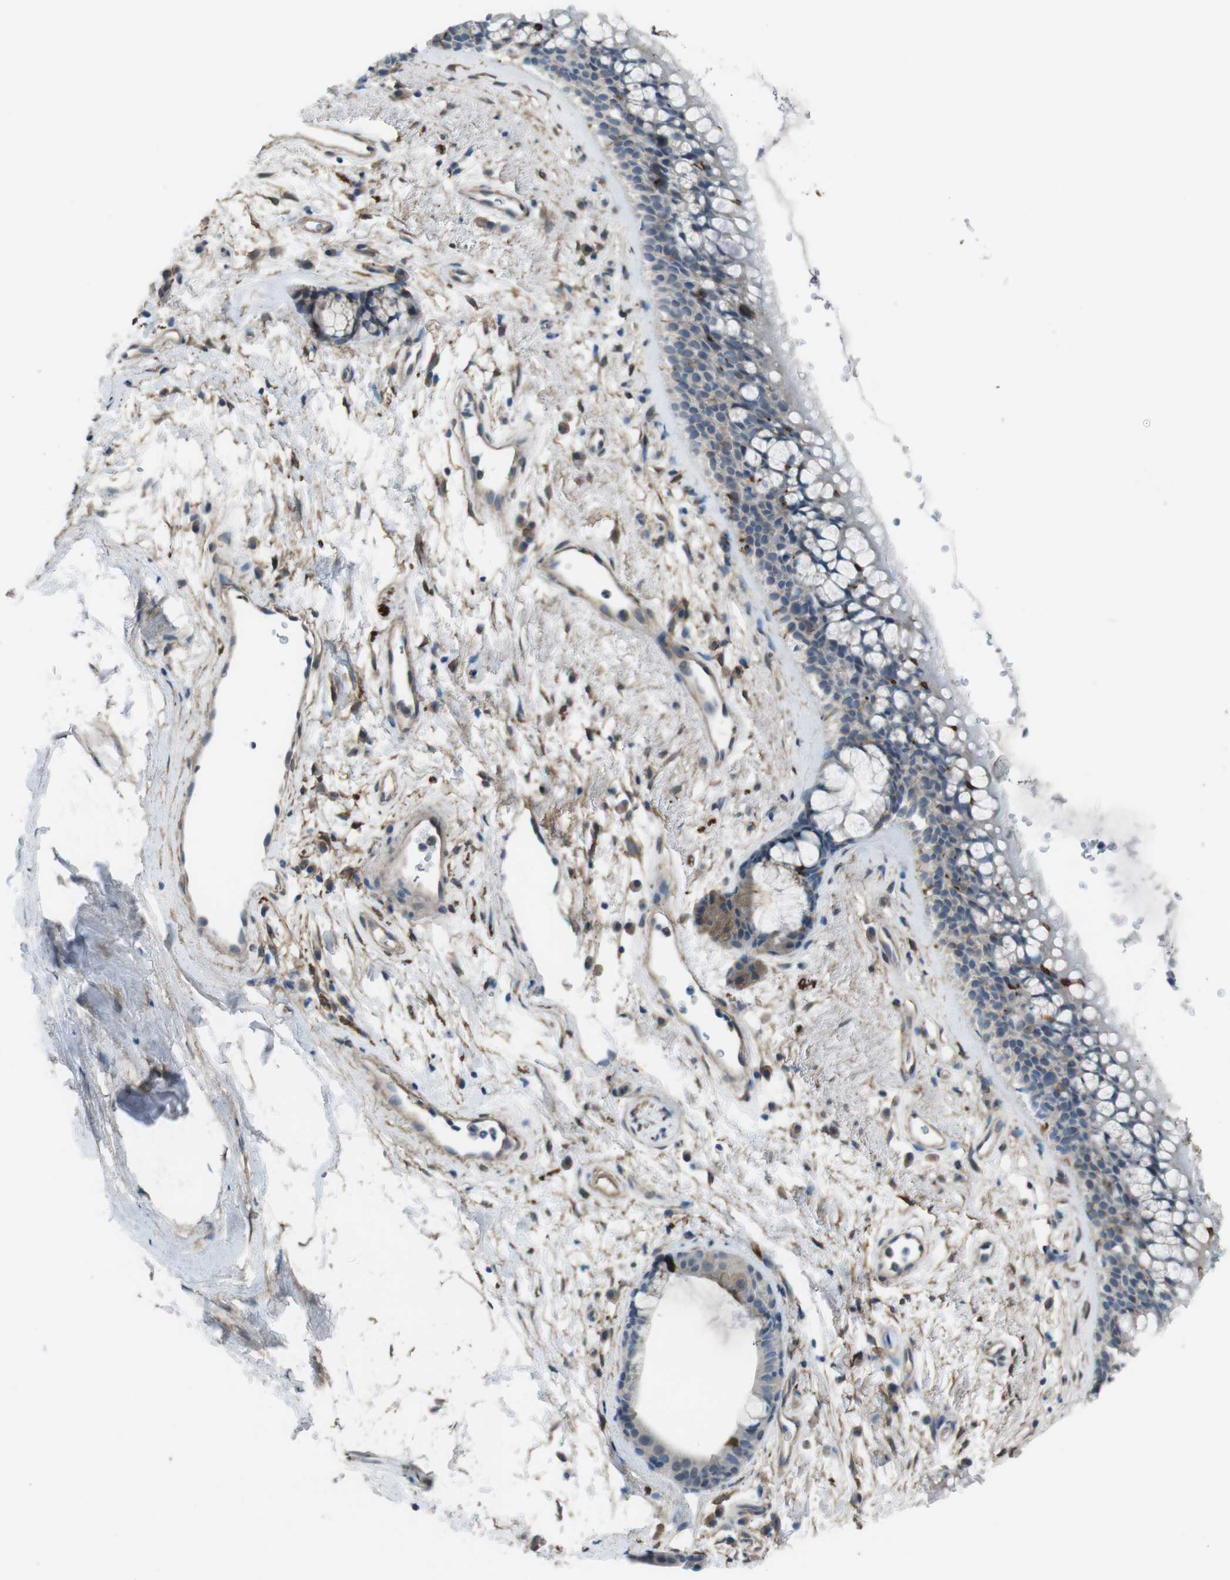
{"staining": {"intensity": "weak", "quantity": "<25%", "location": "cytoplasmic/membranous"}, "tissue": "bronchus", "cell_type": "Respiratory epithelial cells", "image_type": "normal", "snomed": [{"axis": "morphology", "description": "Normal tissue, NOS"}, {"axis": "topography", "description": "Bronchus"}], "caption": "DAB immunohistochemical staining of normal bronchus demonstrates no significant positivity in respiratory epithelial cells.", "gene": "ANK2", "patient": {"sex": "female", "age": 54}}